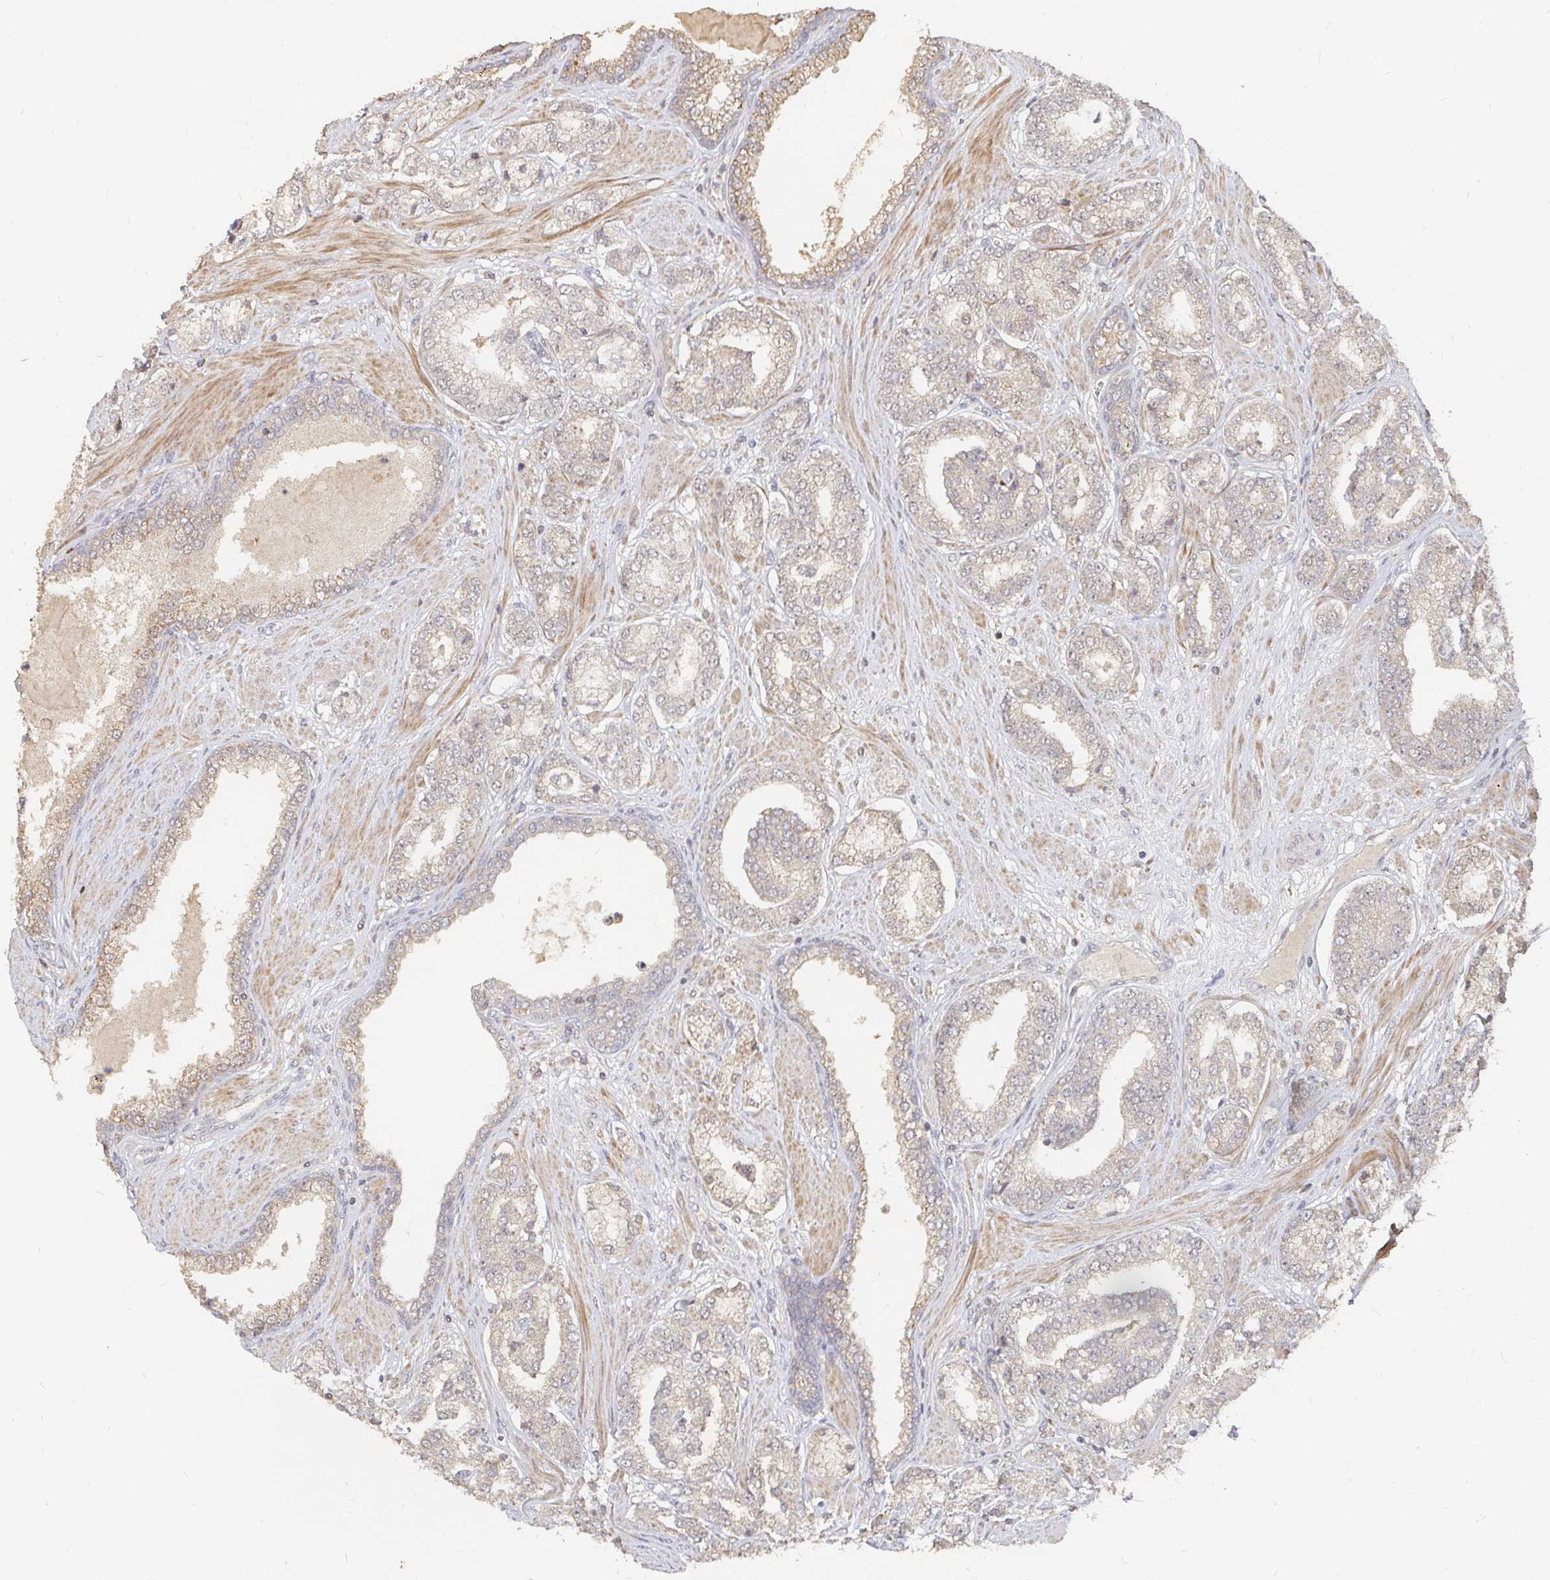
{"staining": {"intensity": "weak", "quantity": "25%-75%", "location": "cytoplasmic/membranous"}, "tissue": "prostate cancer", "cell_type": "Tumor cells", "image_type": "cancer", "snomed": [{"axis": "morphology", "description": "Adenocarcinoma, High grade"}, {"axis": "topography", "description": "Prostate"}], "caption": "The image displays immunohistochemical staining of prostate adenocarcinoma (high-grade). There is weak cytoplasmic/membranous staining is seen in approximately 25%-75% of tumor cells.", "gene": "LRP5", "patient": {"sex": "male", "age": 62}}